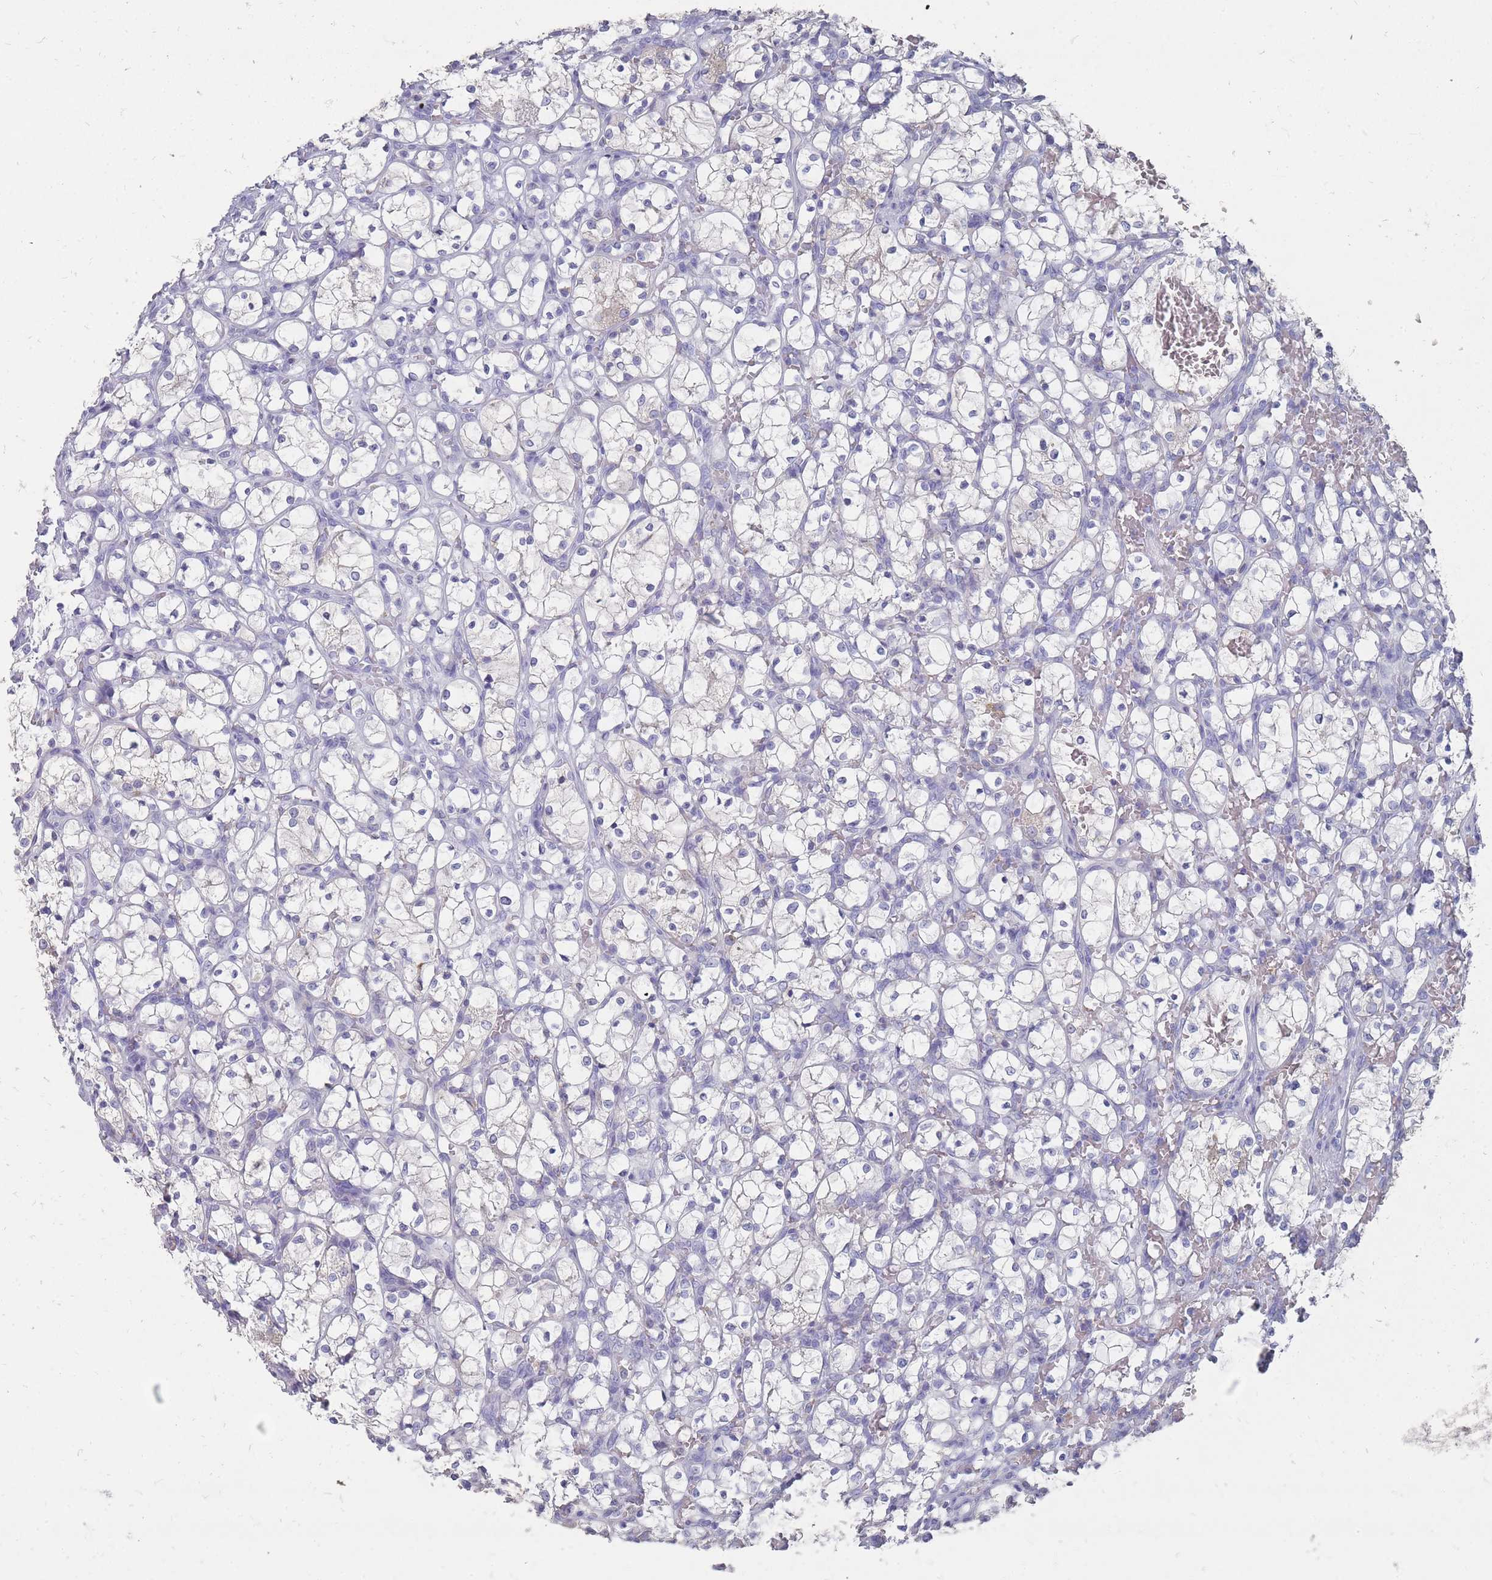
{"staining": {"intensity": "negative", "quantity": "none", "location": "none"}, "tissue": "renal cancer", "cell_type": "Tumor cells", "image_type": "cancer", "snomed": [{"axis": "morphology", "description": "Adenocarcinoma, NOS"}, {"axis": "topography", "description": "Kidney"}], "caption": "Protein analysis of renal cancer (adenocarcinoma) shows no significant staining in tumor cells. (DAB (3,3'-diaminobenzidine) IHC visualized using brightfield microscopy, high magnification).", "gene": "OTULINL", "patient": {"sex": "female", "age": 69}}